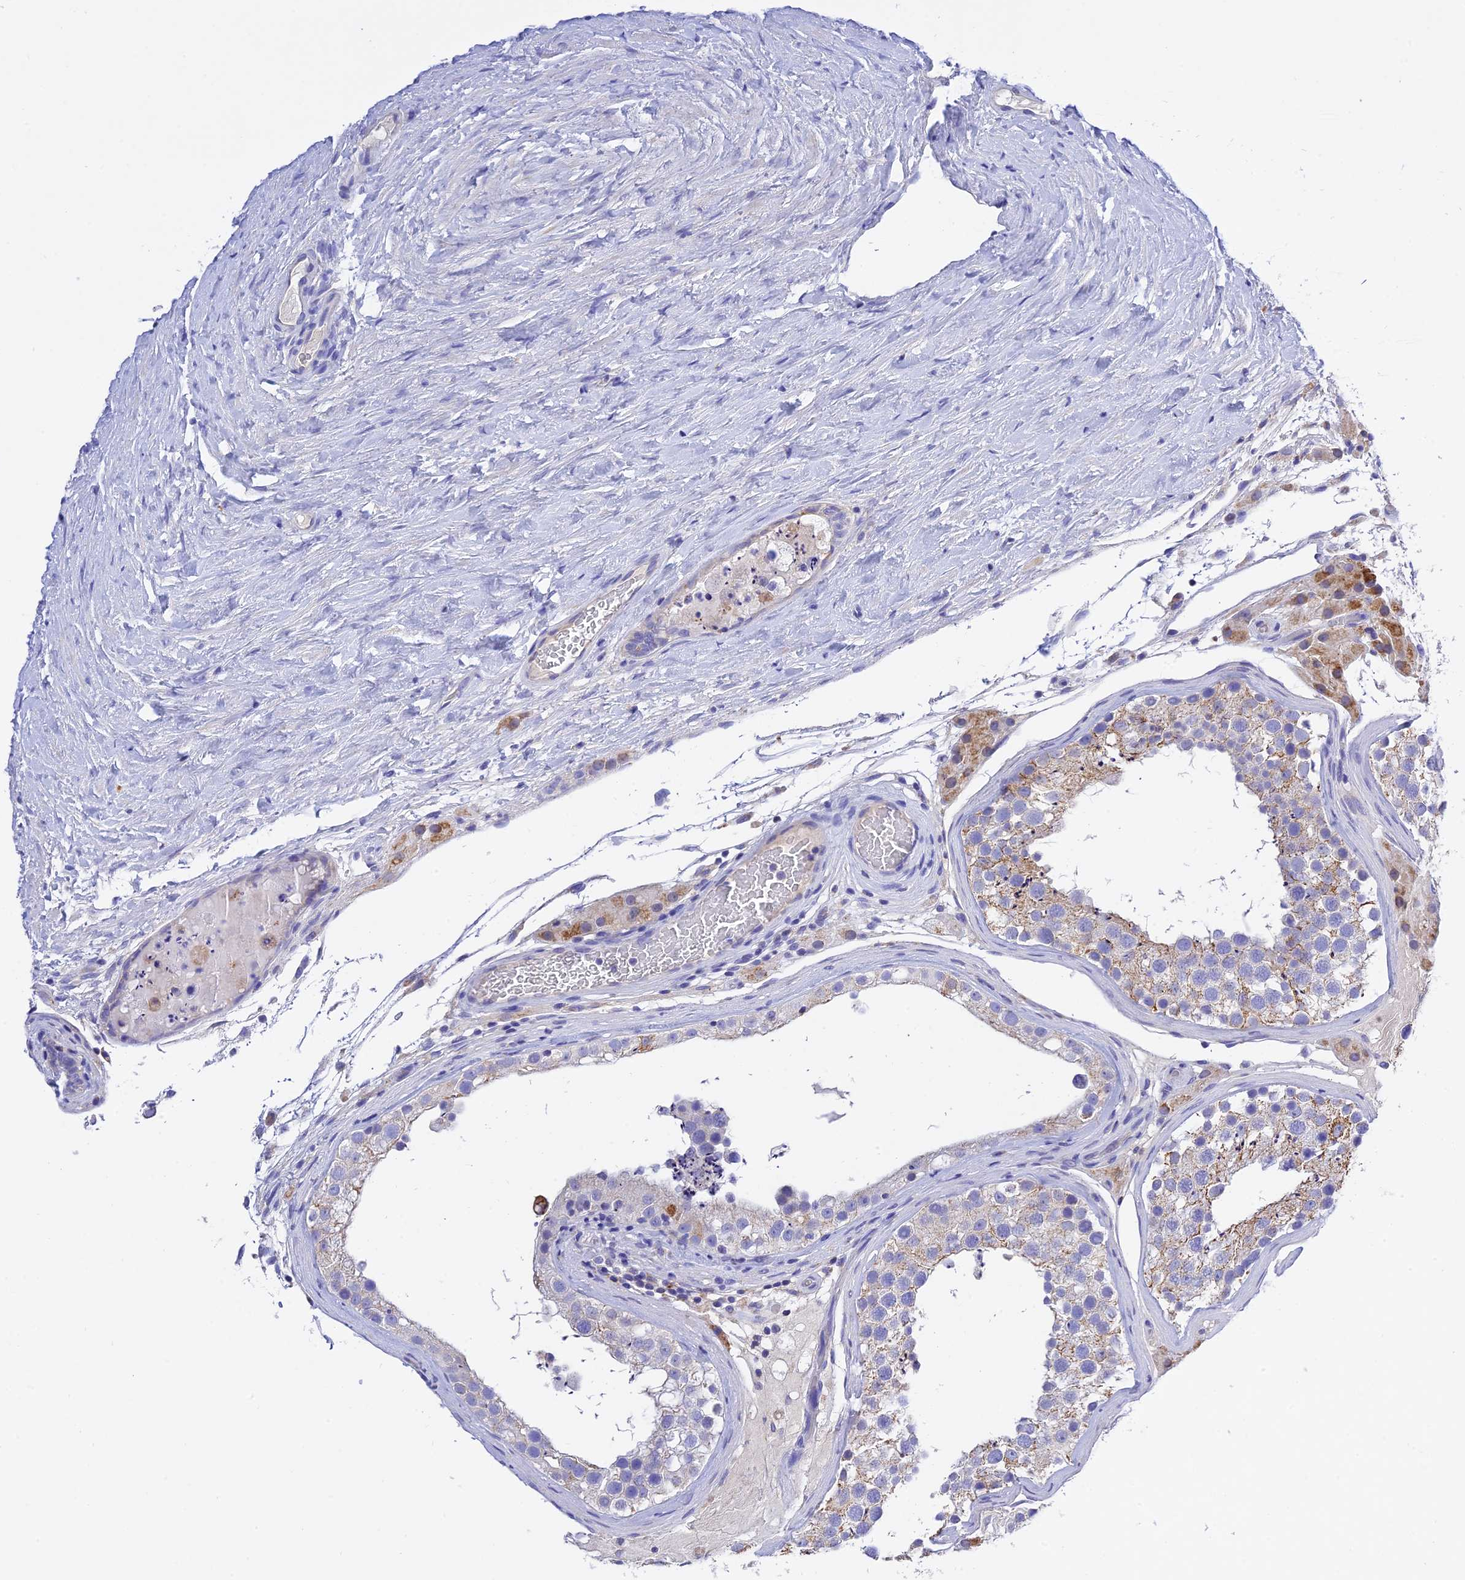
{"staining": {"intensity": "moderate", "quantity": "<25%", "location": "cytoplasmic/membranous"}, "tissue": "testis", "cell_type": "Cells in seminiferous ducts", "image_type": "normal", "snomed": [{"axis": "morphology", "description": "Normal tissue, NOS"}, {"axis": "topography", "description": "Testis"}], "caption": "IHC (DAB) staining of normal testis demonstrates moderate cytoplasmic/membranous protein positivity in about <25% of cells in seminiferous ducts. The staining is performed using DAB brown chromogen to label protein expression. The nuclei are counter-stained blue using hematoxylin.", "gene": "MS4A5", "patient": {"sex": "male", "age": 46}}